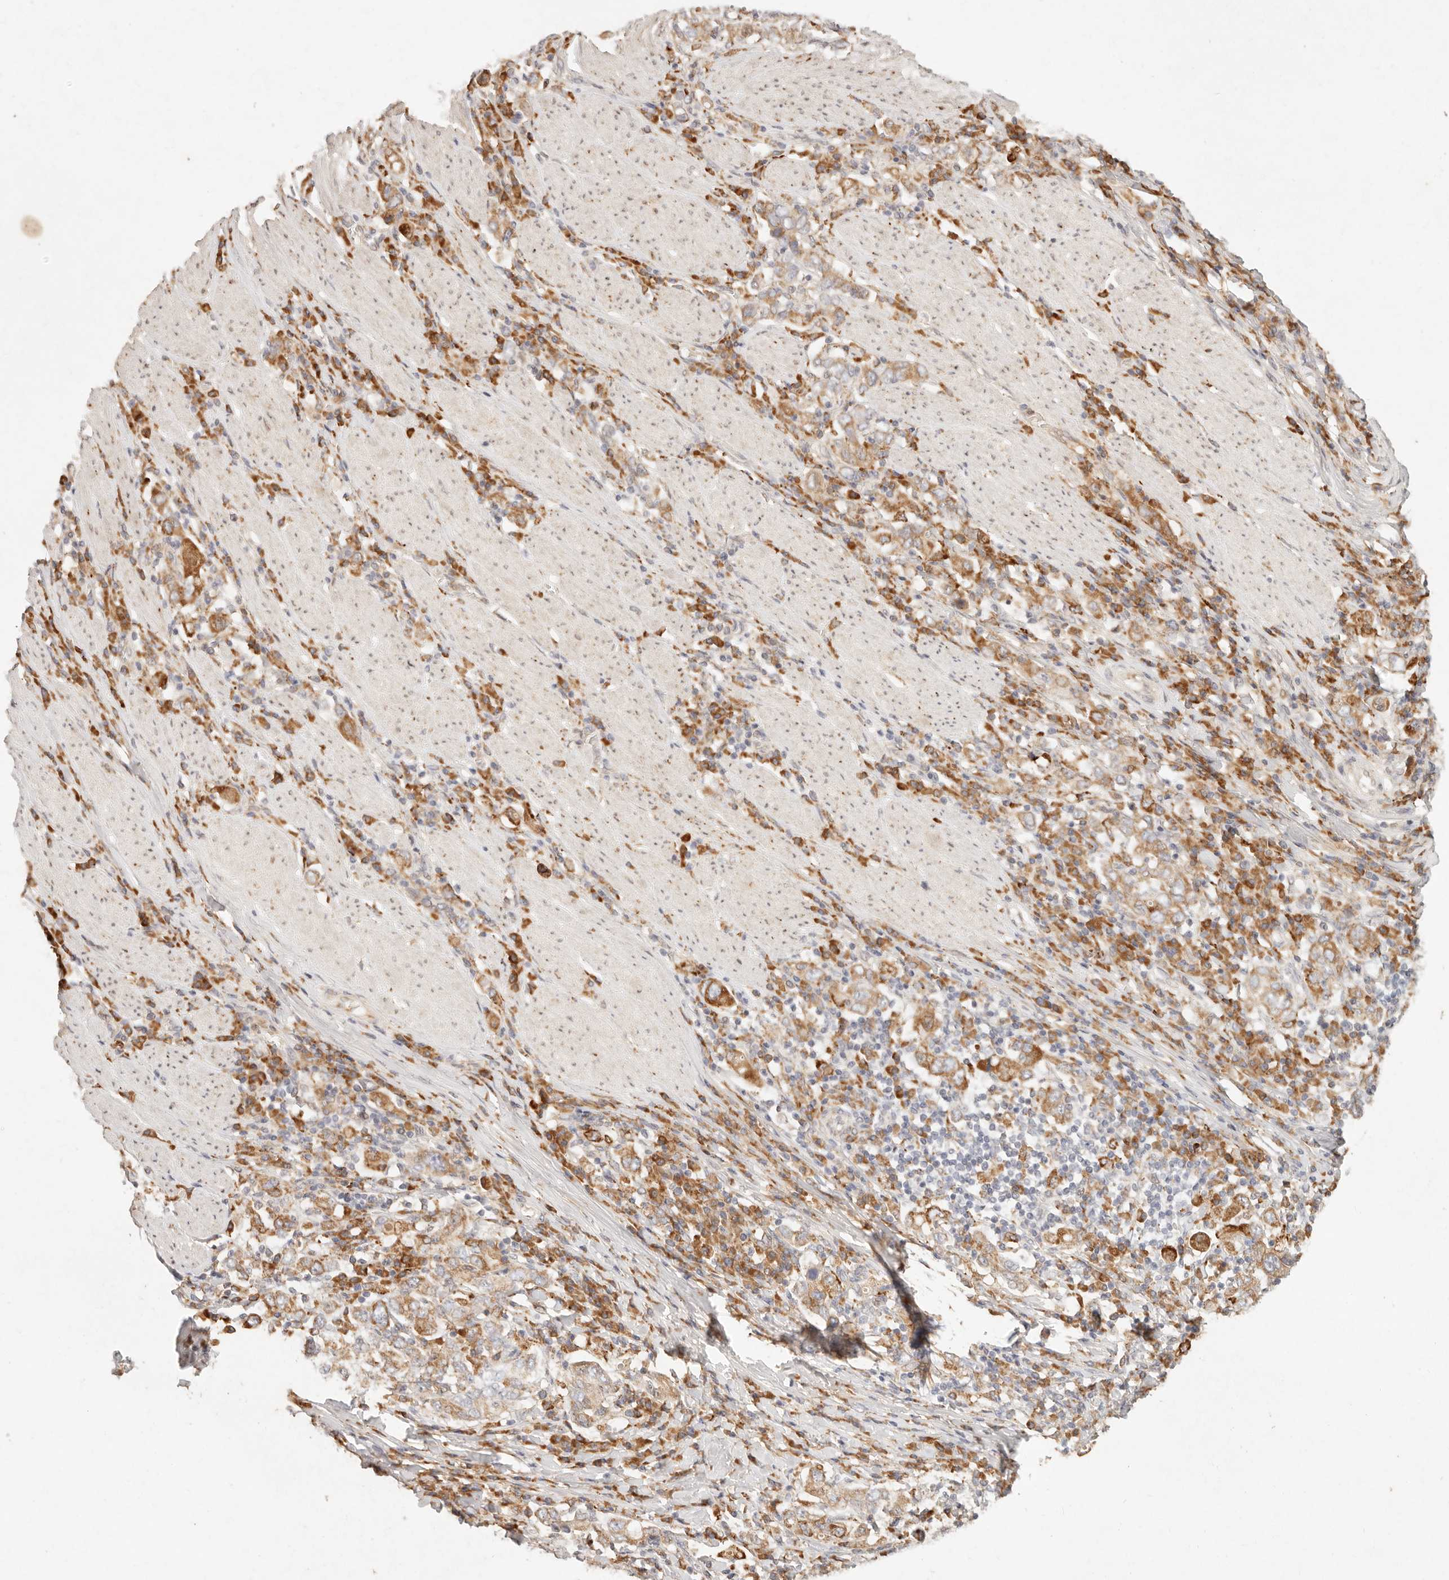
{"staining": {"intensity": "moderate", "quantity": ">75%", "location": "cytoplasmic/membranous"}, "tissue": "stomach cancer", "cell_type": "Tumor cells", "image_type": "cancer", "snomed": [{"axis": "morphology", "description": "Adenocarcinoma, NOS"}, {"axis": "topography", "description": "Stomach, upper"}], "caption": "DAB immunohistochemical staining of human stomach cancer demonstrates moderate cytoplasmic/membranous protein staining in approximately >75% of tumor cells.", "gene": "C1orf127", "patient": {"sex": "male", "age": 62}}